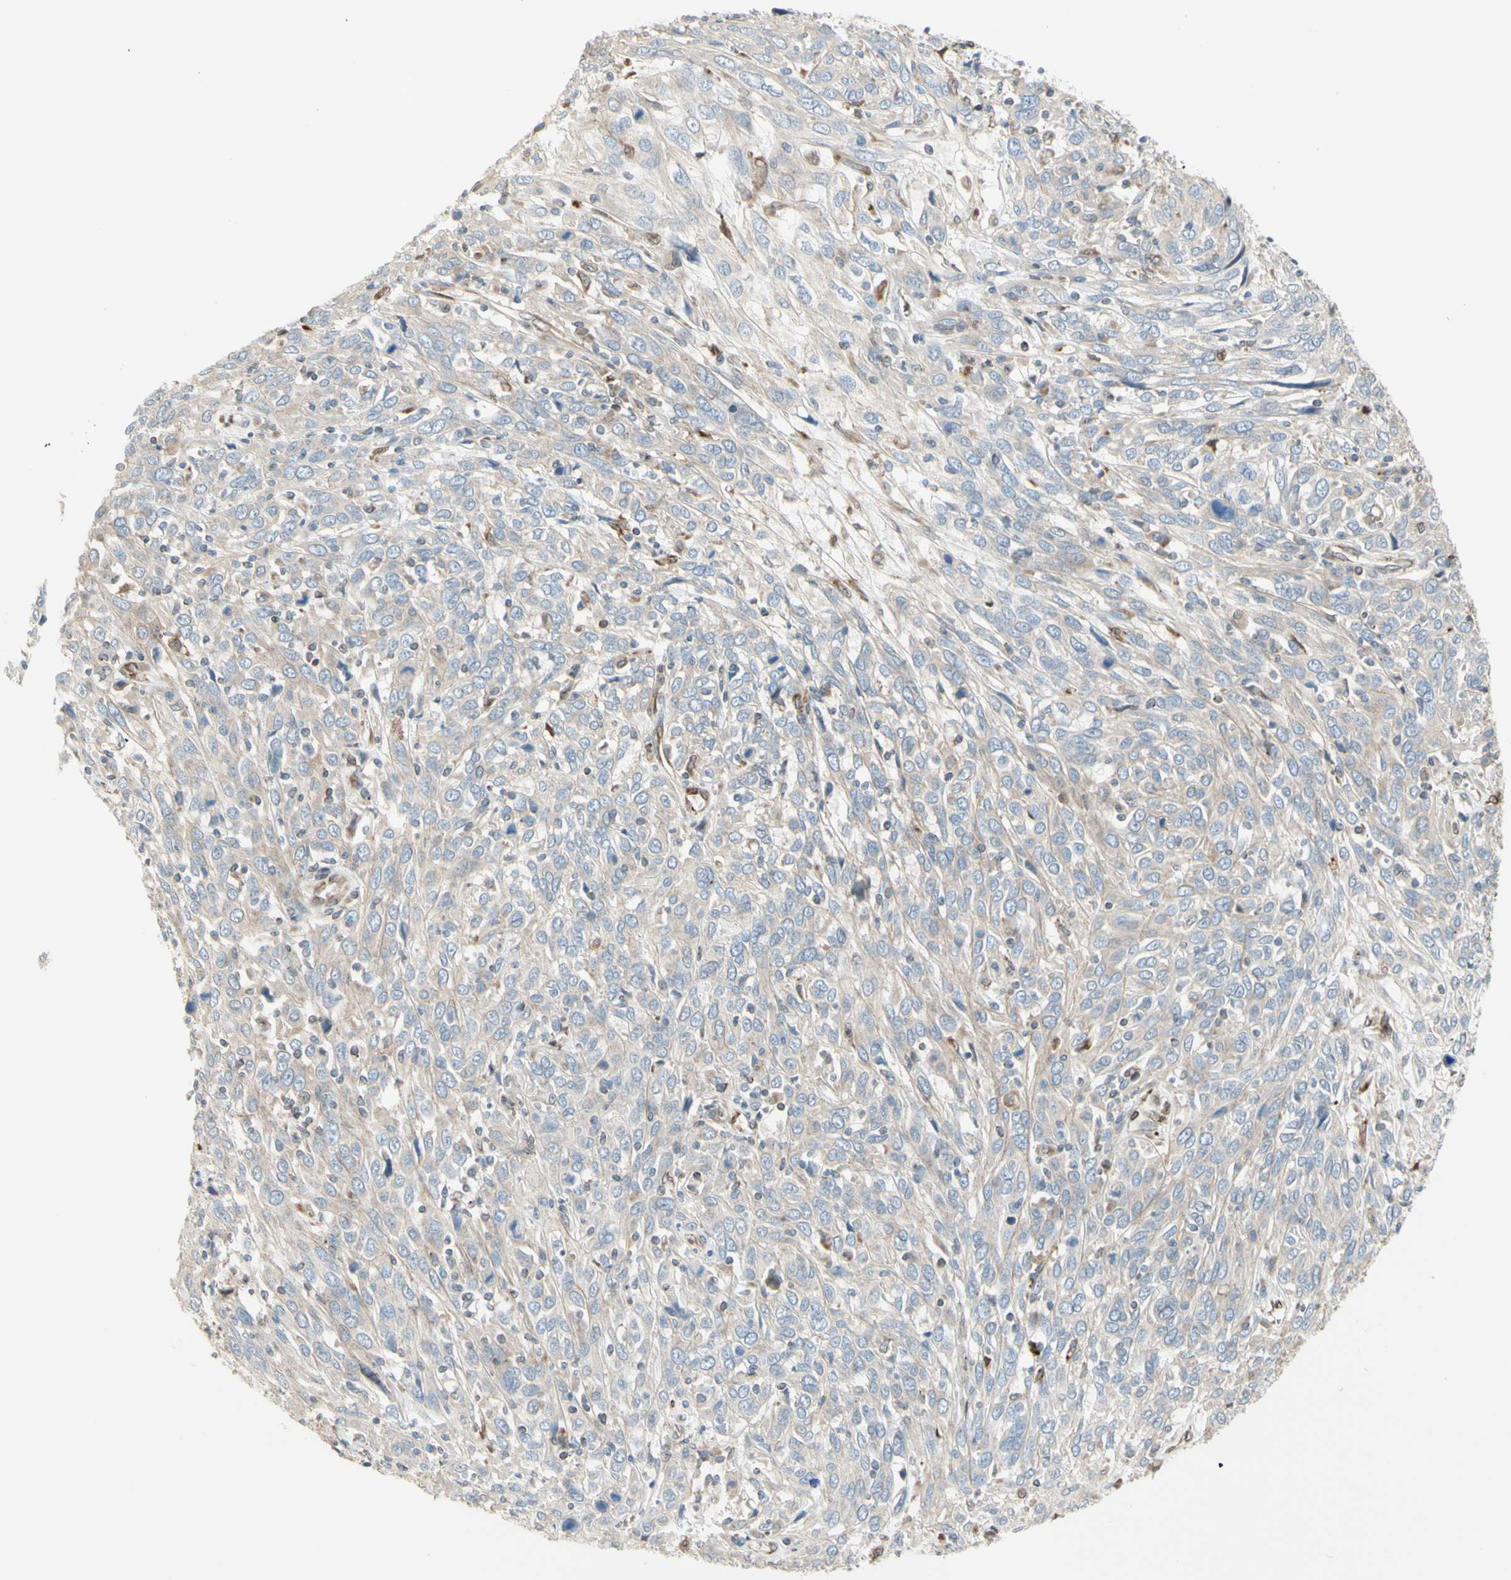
{"staining": {"intensity": "weak", "quantity": ">75%", "location": "cytoplasmic/membranous"}, "tissue": "cervical cancer", "cell_type": "Tumor cells", "image_type": "cancer", "snomed": [{"axis": "morphology", "description": "Squamous cell carcinoma, NOS"}, {"axis": "topography", "description": "Cervix"}], "caption": "Human cervical cancer stained with a brown dye displays weak cytoplasmic/membranous positive positivity in approximately >75% of tumor cells.", "gene": "TRAF2", "patient": {"sex": "female", "age": 46}}